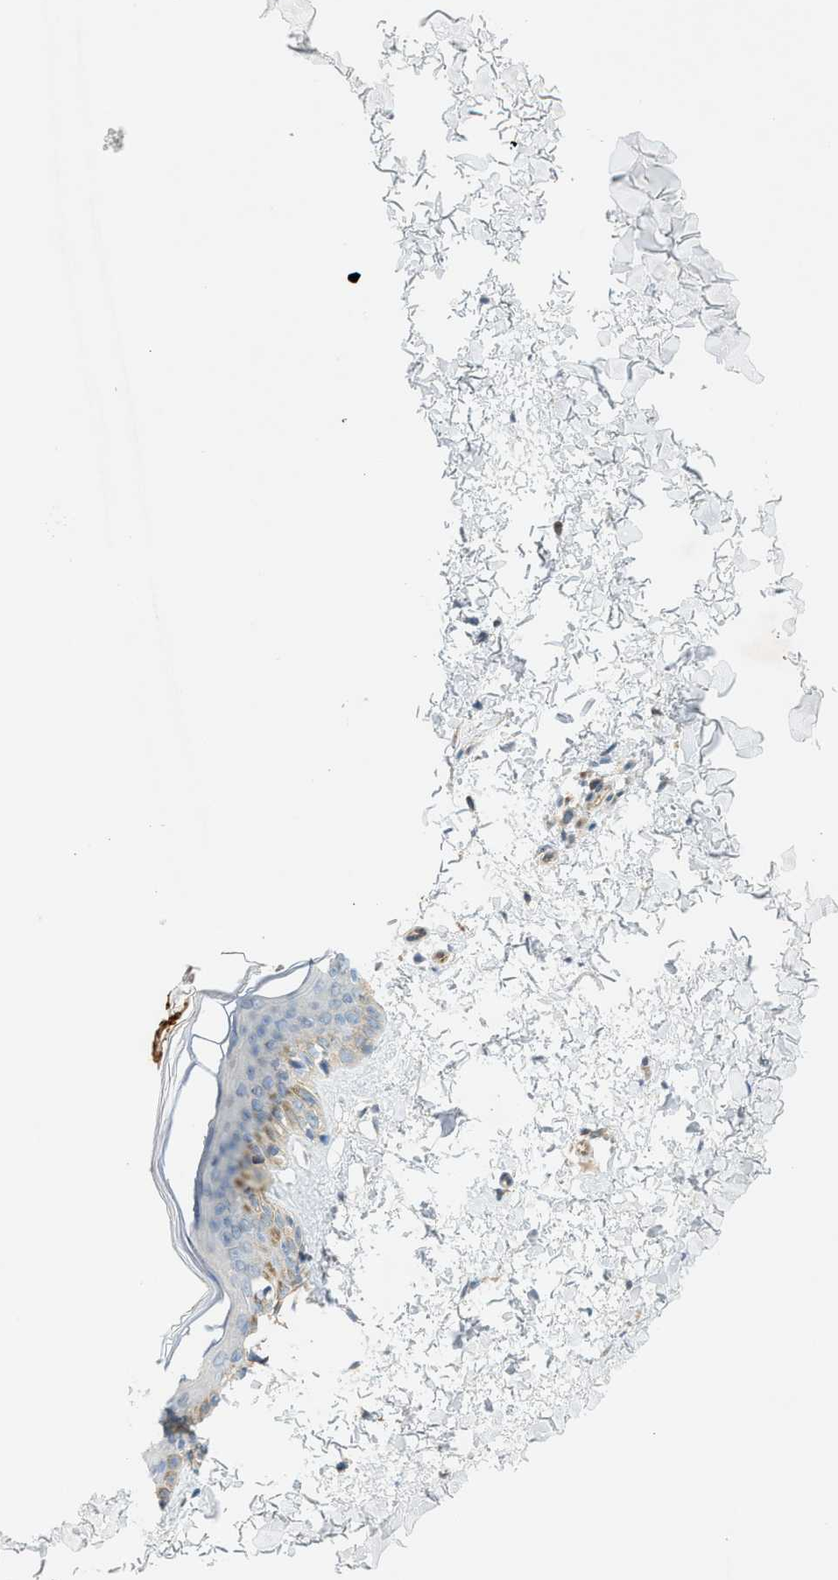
{"staining": {"intensity": "negative", "quantity": "none", "location": "none"}, "tissue": "skin", "cell_type": "Fibroblasts", "image_type": "normal", "snomed": [{"axis": "morphology", "description": "Normal tissue, NOS"}, {"axis": "topography", "description": "Skin"}], "caption": "This histopathology image is of normal skin stained with immunohistochemistry to label a protein in brown with the nuclei are counter-stained blue. There is no staining in fibroblasts. Brightfield microscopy of immunohistochemistry (IHC) stained with DAB (3,3'-diaminobenzidine) (brown) and hematoxylin (blue), captured at high magnification.", "gene": "GRK6", "patient": {"sex": "female", "age": 41}}